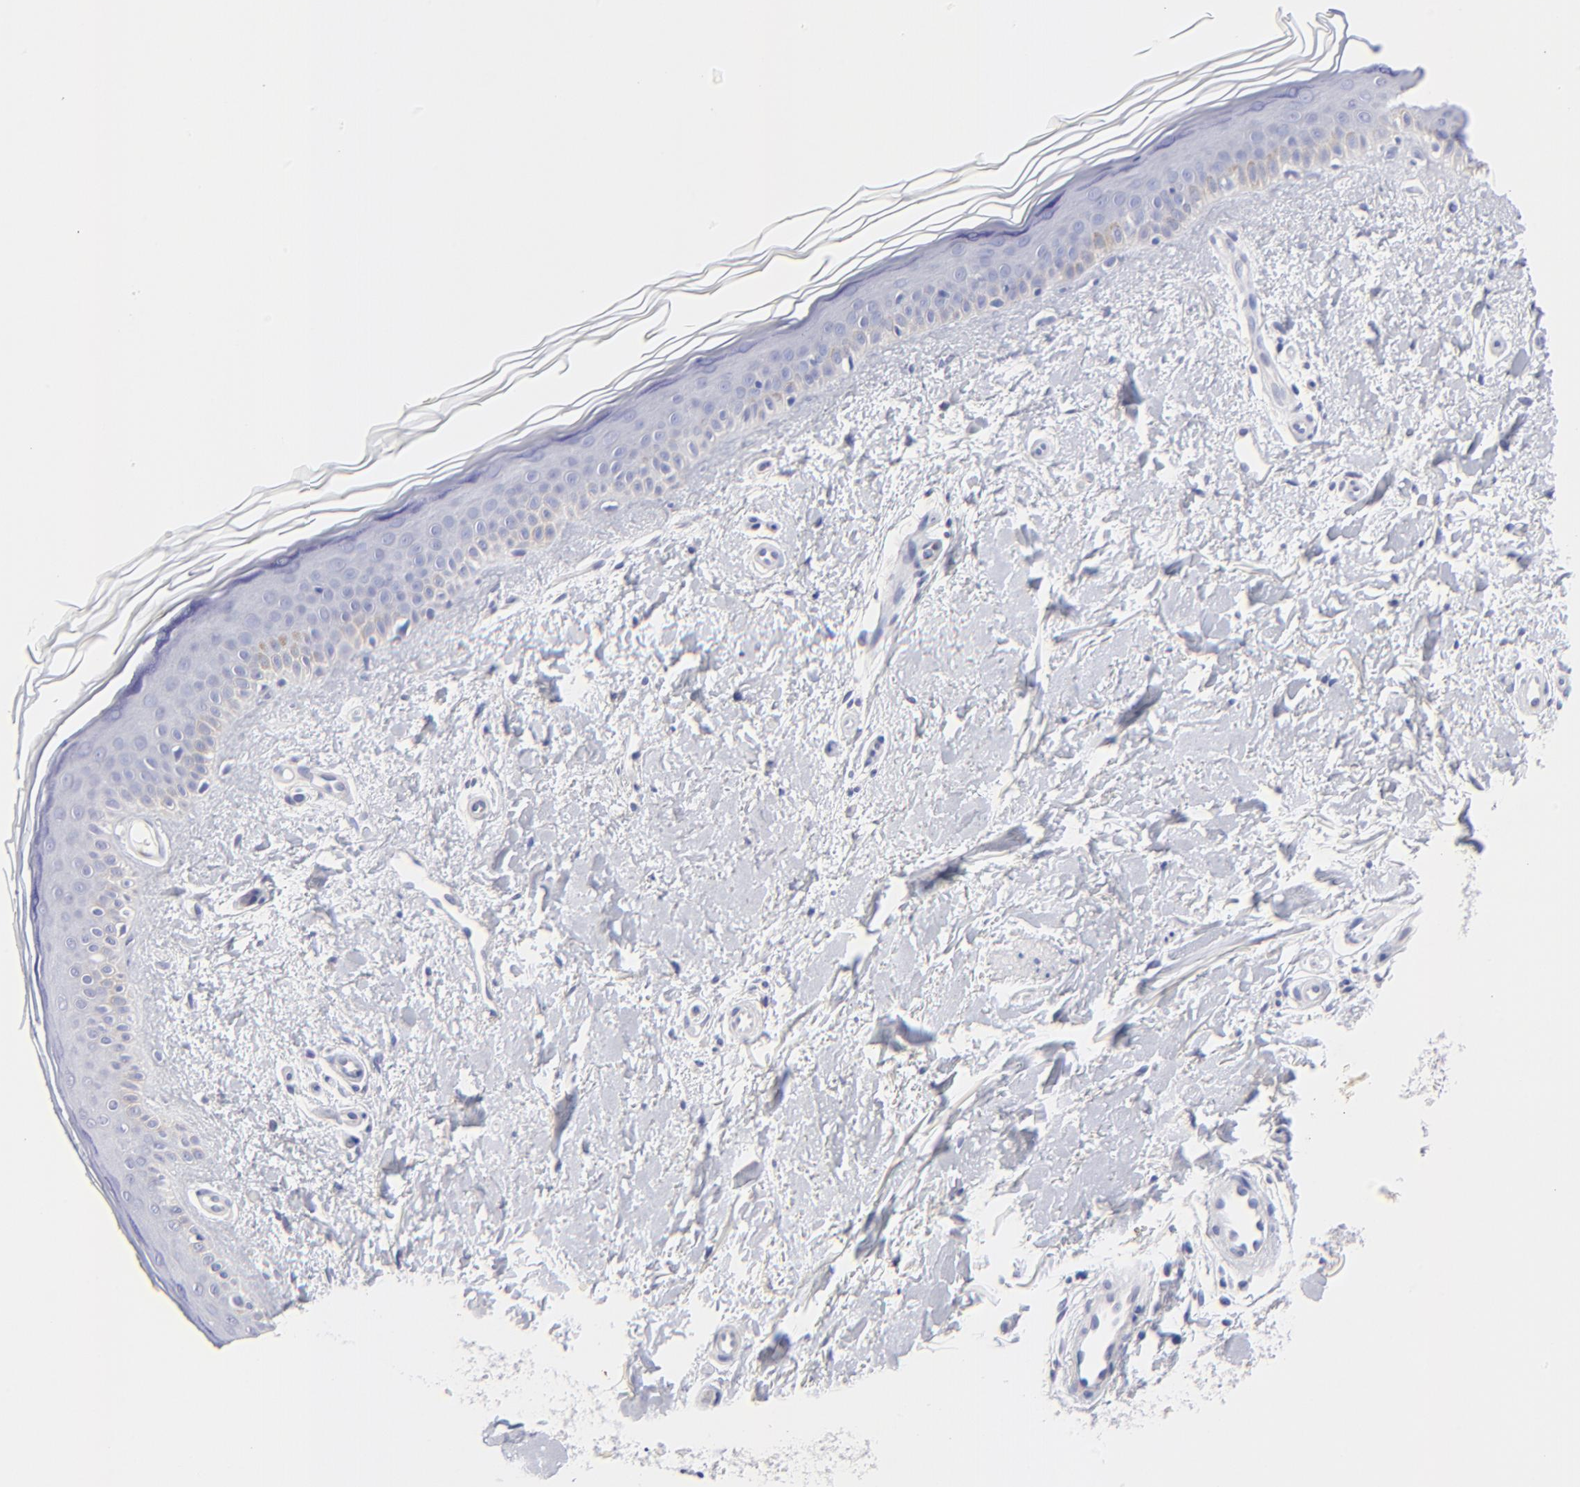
{"staining": {"intensity": "negative", "quantity": "none", "location": "none"}, "tissue": "skin", "cell_type": "Fibroblasts", "image_type": "normal", "snomed": [{"axis": "morphology", "description": "Normal tissue, NOS"}, {"axis": "topography", "description": "Skin"}], "caption": "This histopathology image is of unremarkable skin stained with immunohistochemistry (IHC) to label a protein in brown with the nuclei are counter-stained blue. There is no positivity in fibroblasts.", "gene": "HORMAD2", "patient": {"sex": "female", "age": 19}}